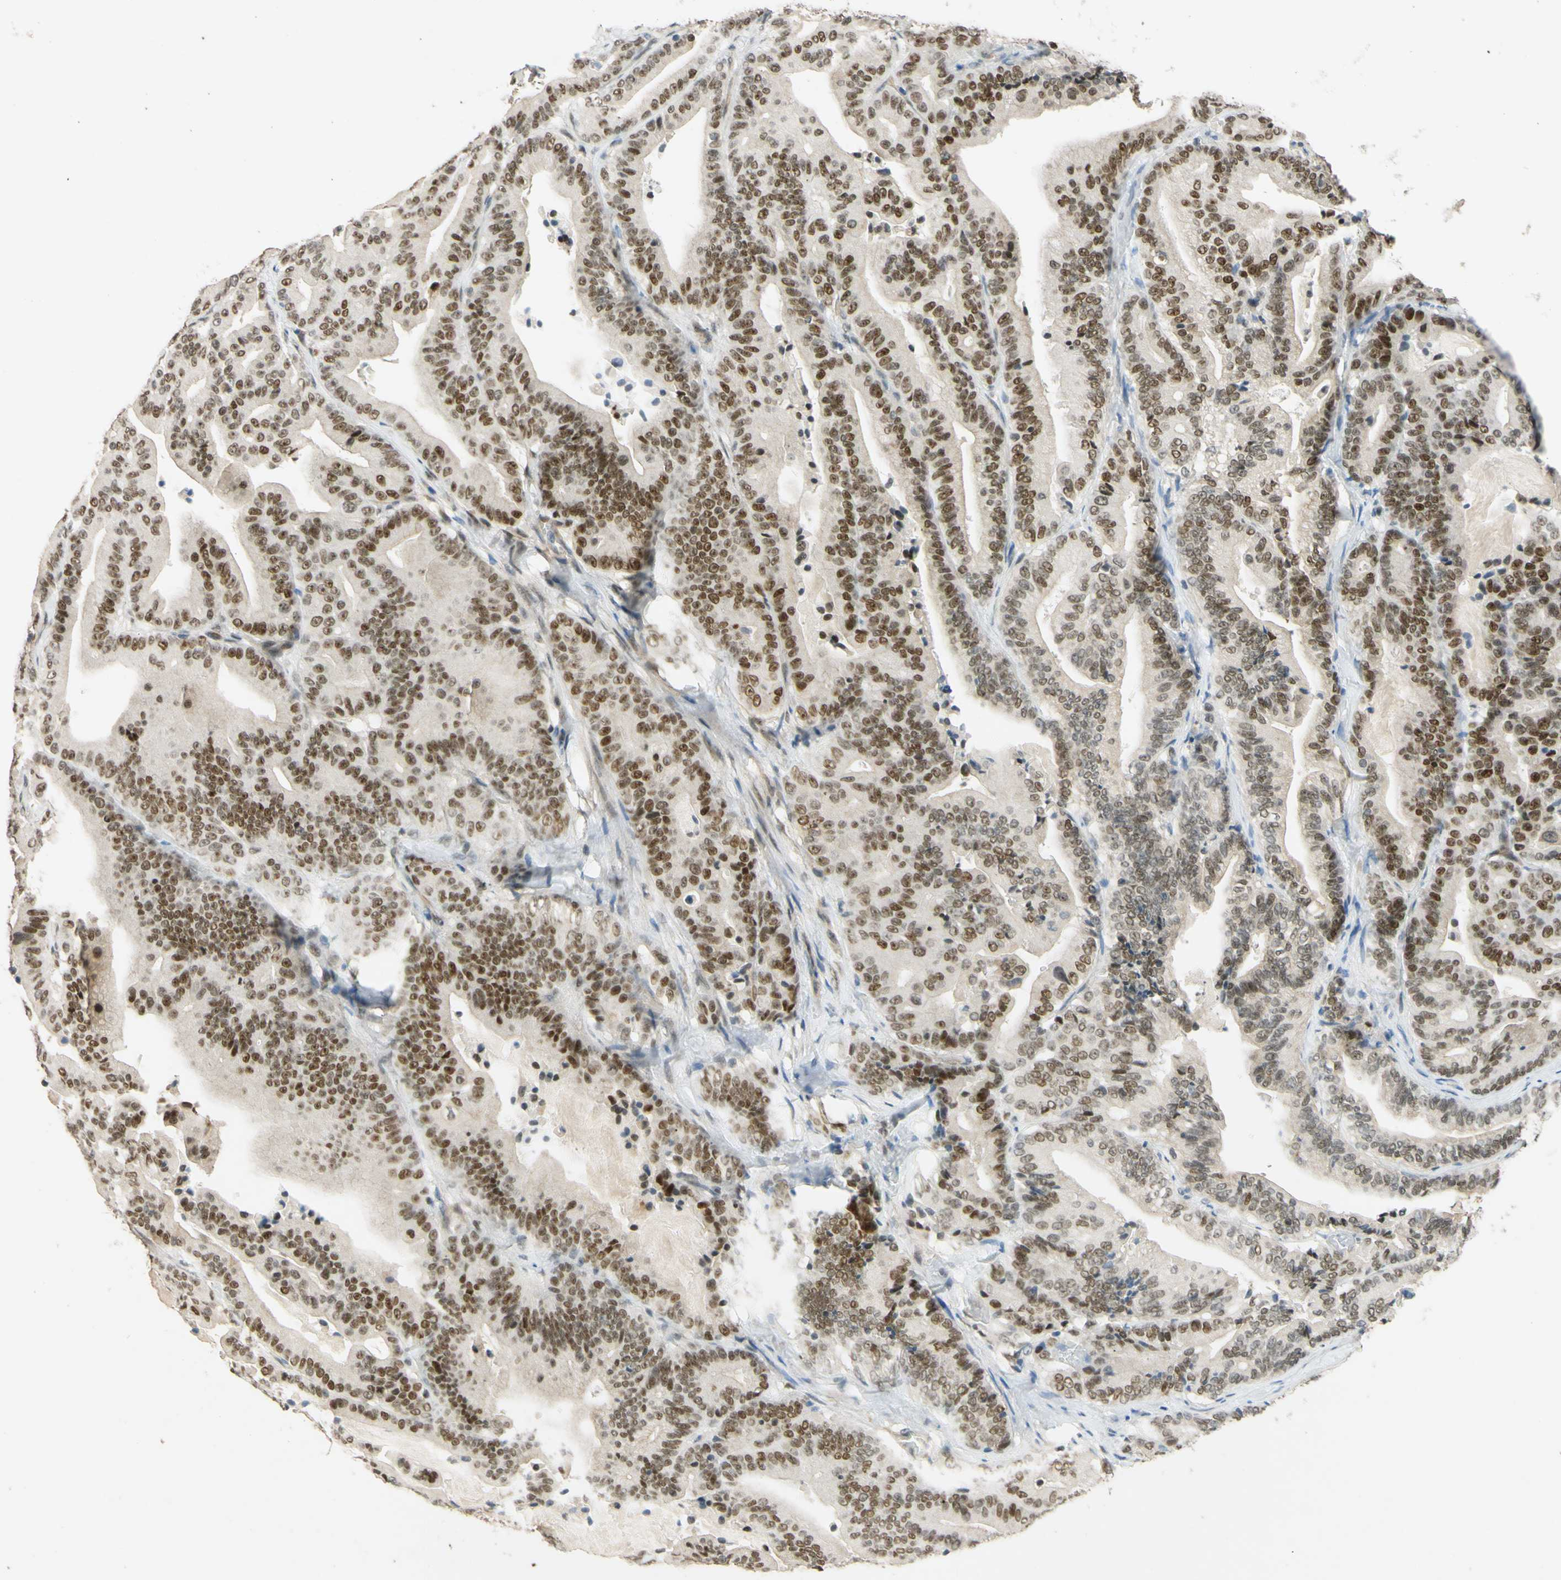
{"staining": {"intensity": "strong", "quantity": ">75%", "location": "nuclear"}, "tissue": "pancreatic cancer", "cell_type": "Tumor cells", "image_type": "cancer", "snomed": [{"axis": "morphology", "description": "Adenocarcinoma, NOS"}, {"axis": "topography", "description": "Pancreas"}], "caption": "High-power microscopy captured an immunohistochemistry image of pancreatic cancer (adenocarcinoma), revealing strong nuclear staining in approximately >75% of tumor cells.", "gene": "POLB", "patient": {"sex": "male", "age": 63}}